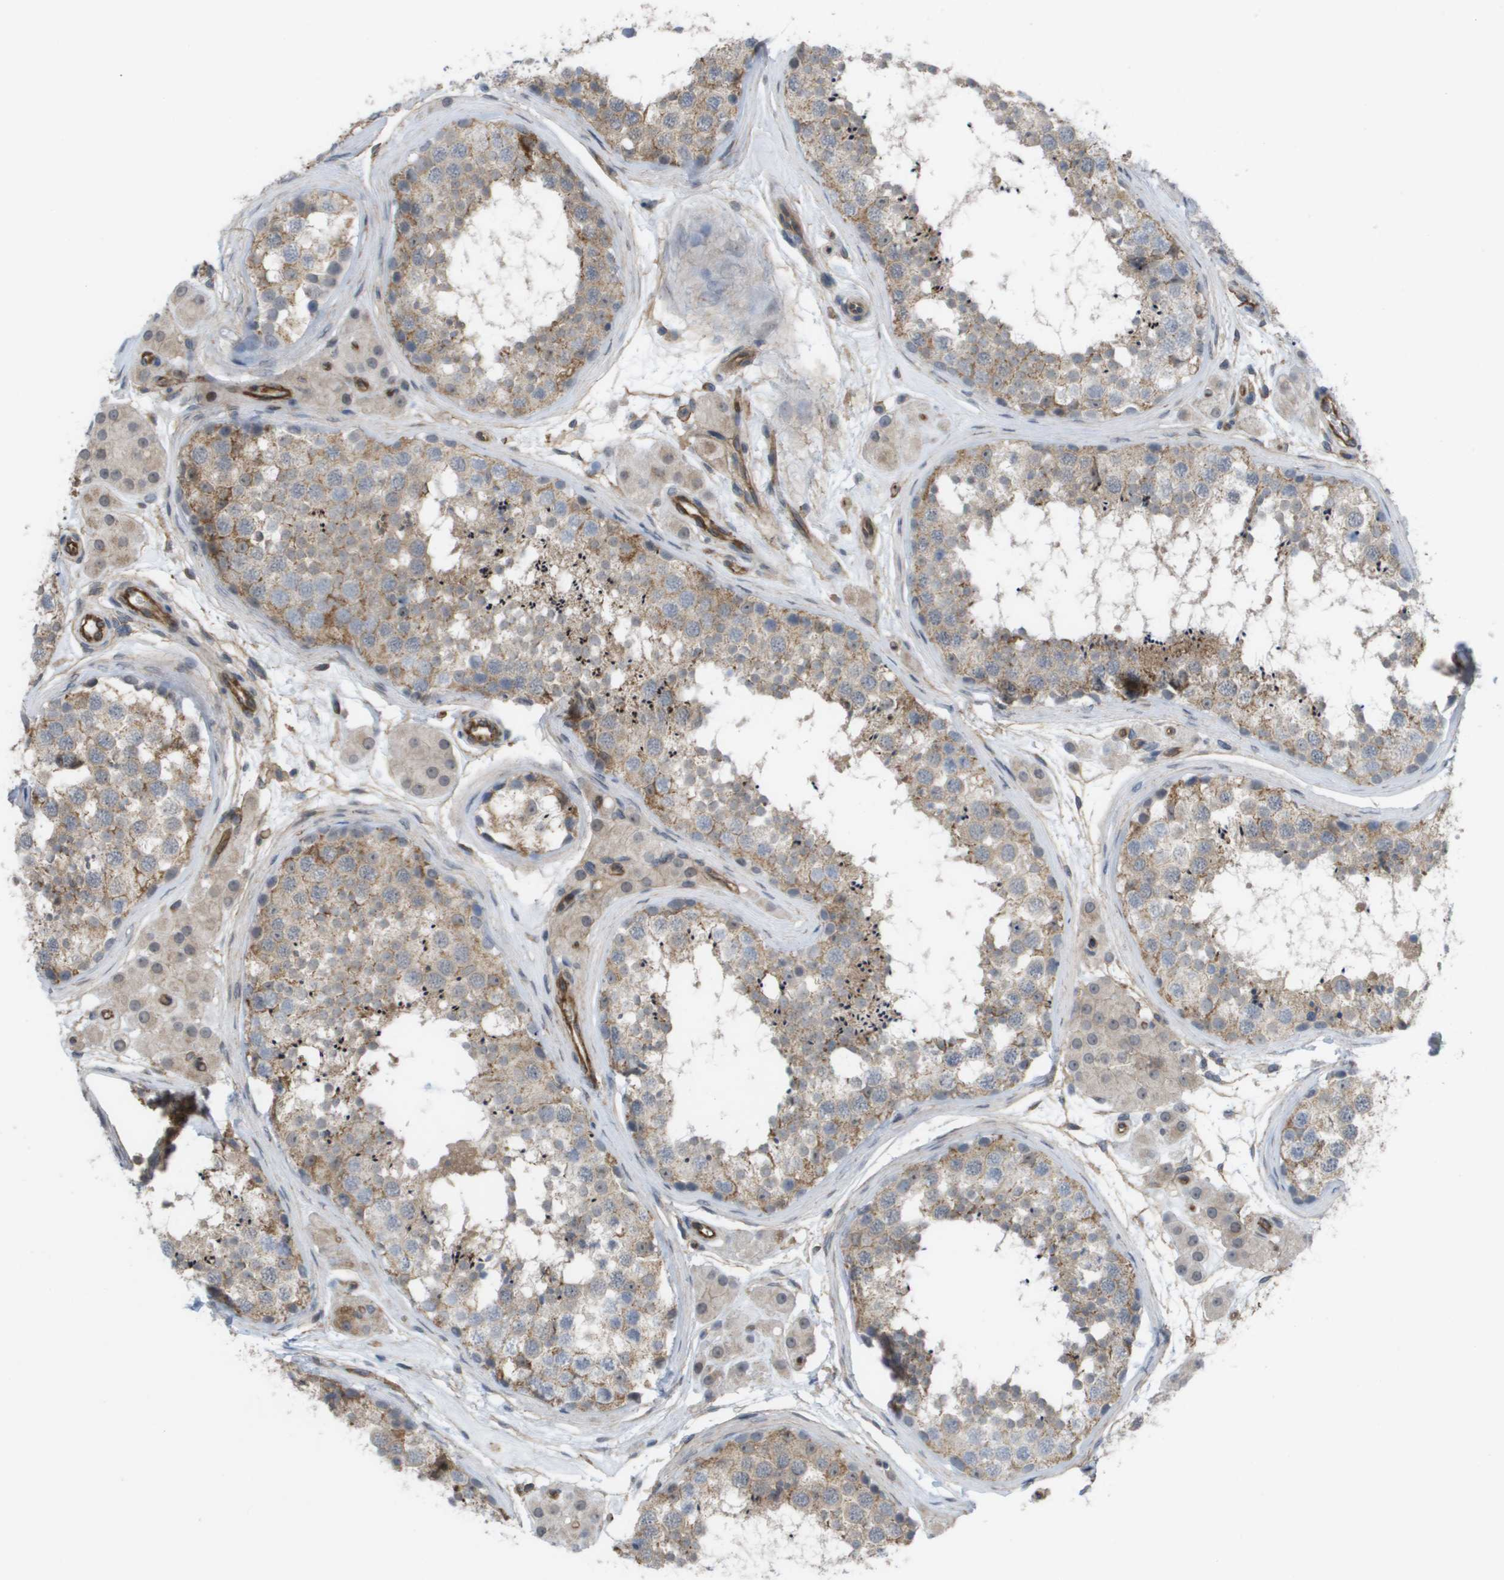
{"staining": {"intensity": "moderate", "quantity": ">75%", "location": "cytoplasmic/membranous"}, "tissue": "testis", "cell_type": "Cells in seminiferous ducts", "image_type": "normal", "snomed": [{"axis": "morphology", "description": "Normal tissue, NOS"}, {"axis": "topography", "description": "Testis"}], "caption": "Approximately >75% of cells in seminiferous ducts in normal testis reveal moderate cytoplasmic/membranous protein staining as visualized by brown immunohistochemical staining.", "gene": "MTARC2", "patient": {"sex": "male", "age": 56}}